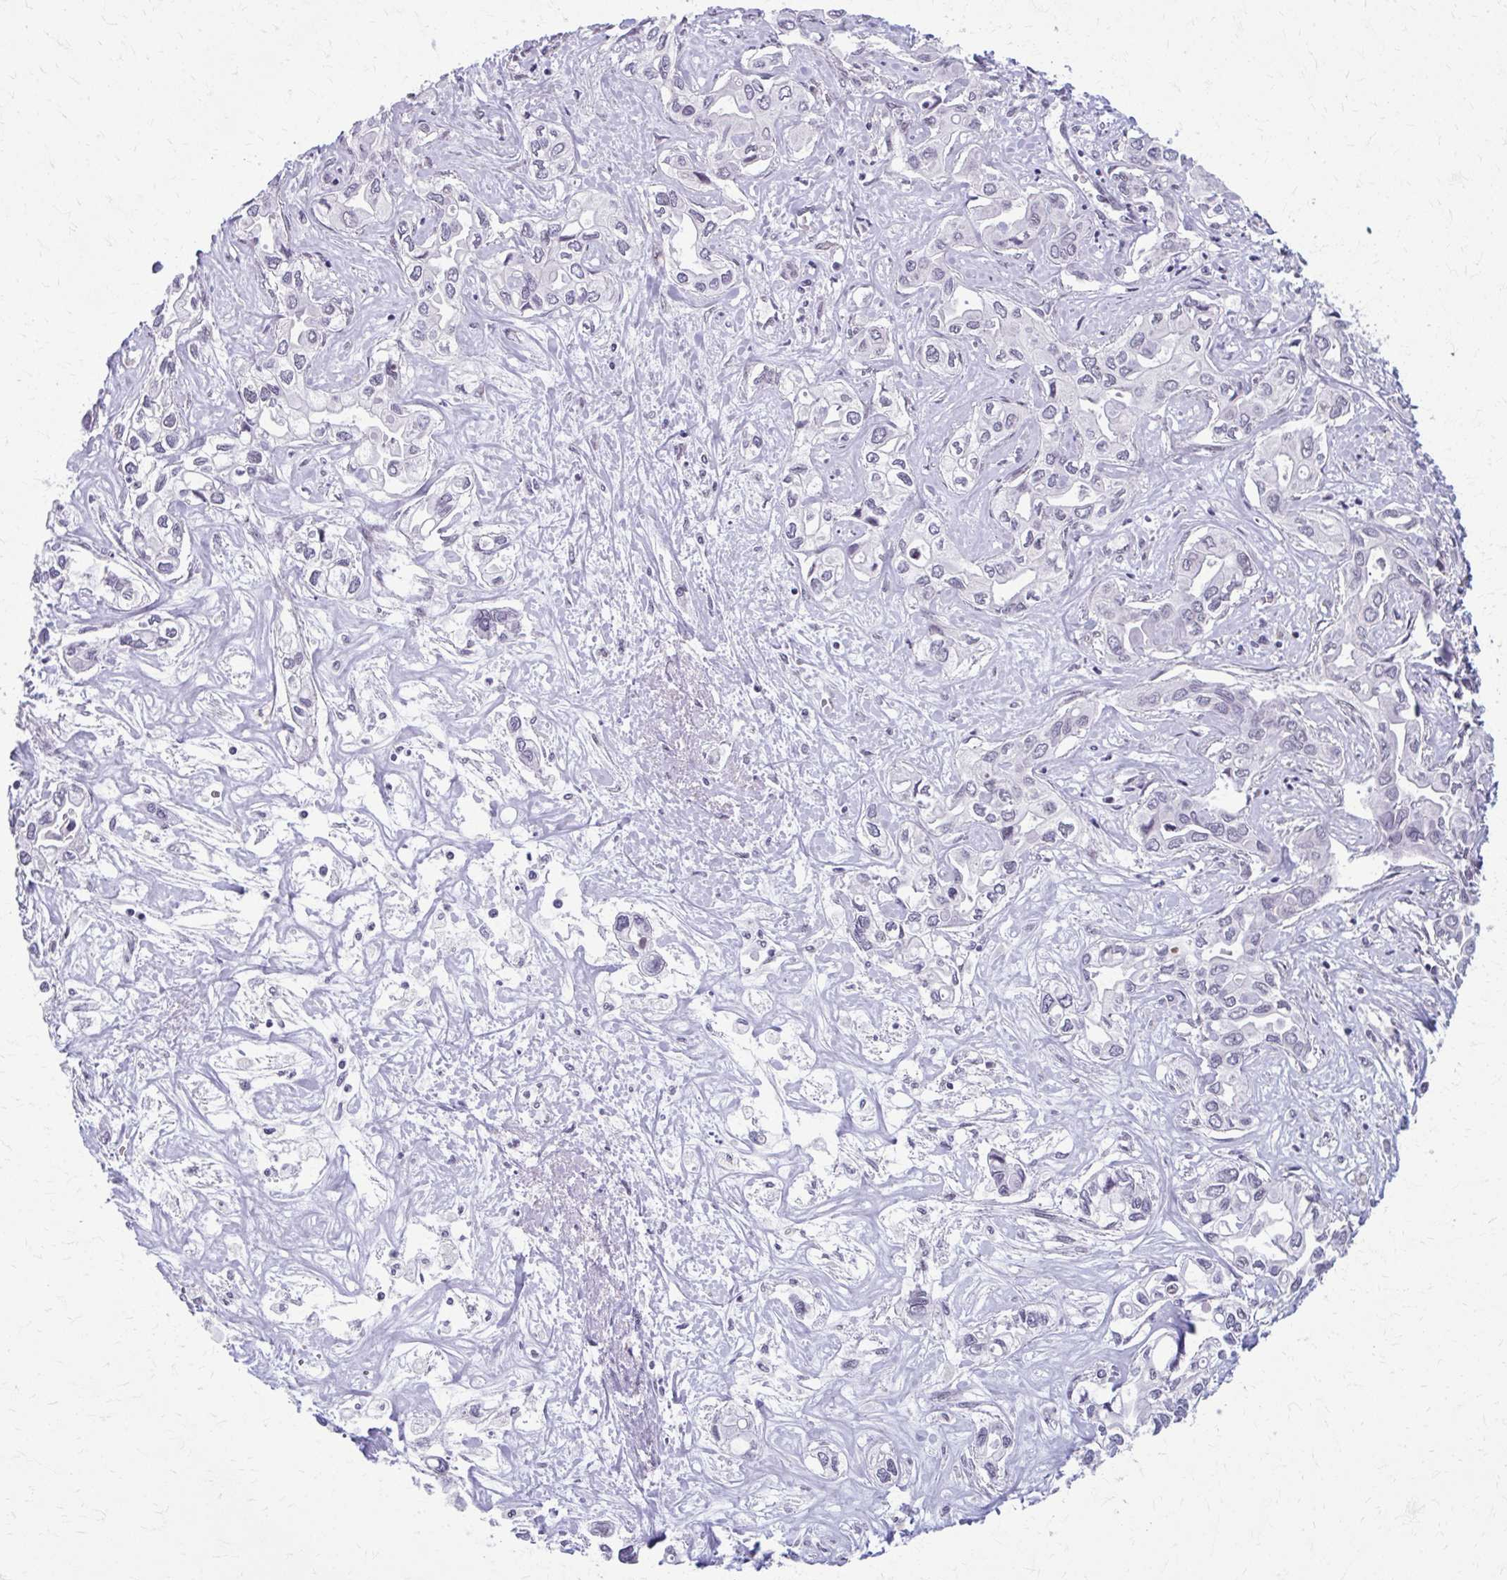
{"staining": {"intensity": "negative", "quantity": "none", "location": "none"}, "tissue": "liver cancer", "cell_type": "Tumor cells", "image_type": "cancer", "snomed": [{"axis": "morphology", "description": "Cholangiocarcinoma"}, {"axis": "topography", "description": "Liver"}], "caption": "Liver cancer (cholangiocarcinoma) was stained to show a protein in brown. There is no significant expression in tumor cells. (DAB immunohistochemistry, high magnification).", "gene": "SETBP1", "patient": {"sex": "female", "age": 64}}